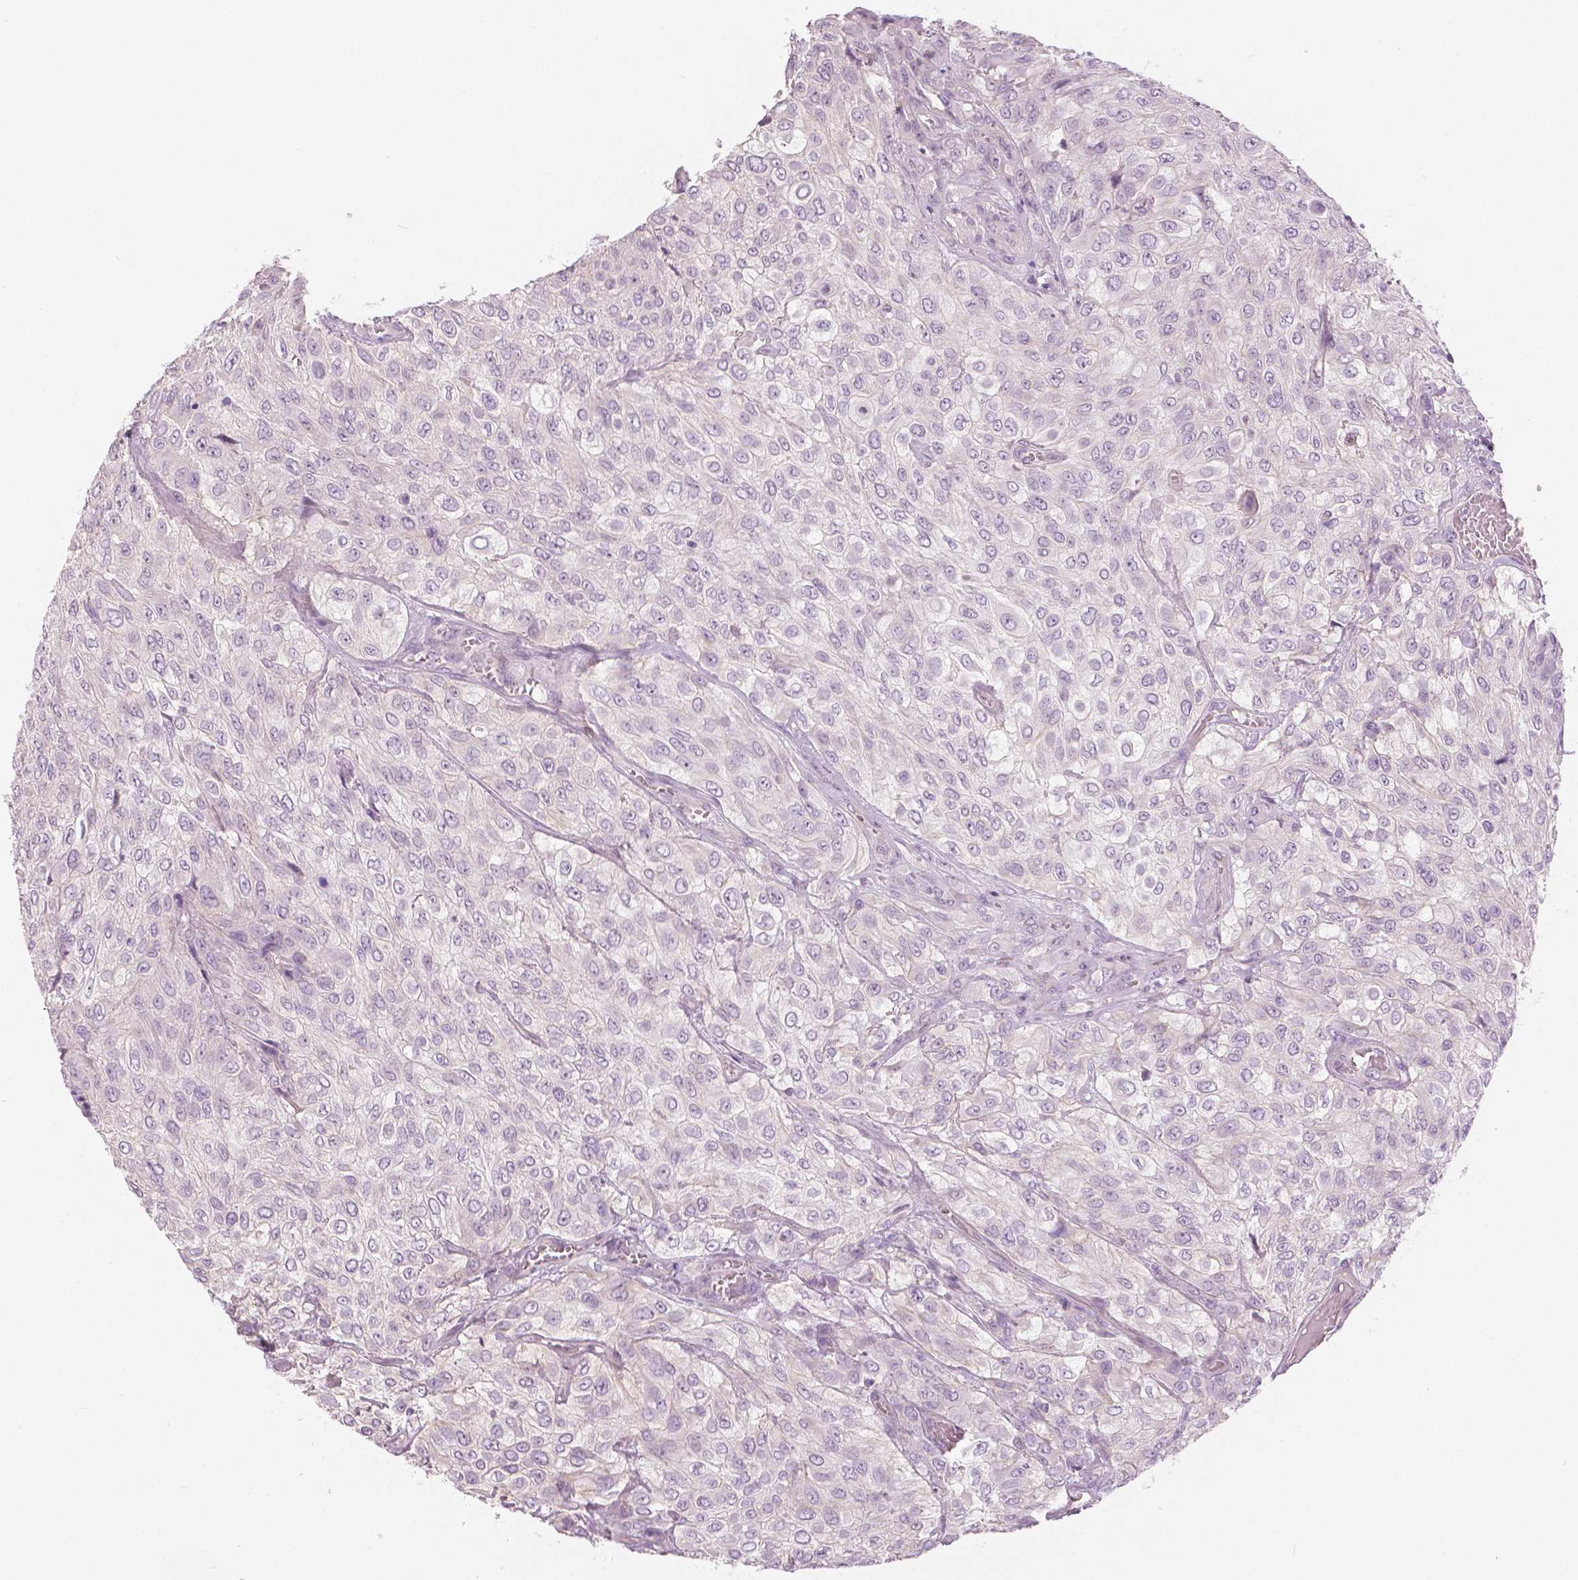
{"staining": {"intensity": "negative", "quantity": "none", "location": "none"}, "tissue": "urothelial cancer", "cell_type": "Tumor cells", "image_type": "cancer", "snomed": [{"axis": "morphology", "description": "Urothelial carcinoma, High grade"}, {"axis": "topography", "description": "Urinary bladder"}], "caption": "DAB (3,3'-diaminobenzidine) immunohistochemical staining of human urothelial carcinoma (high-grade) demonstrates no significant positivity in tumor cells.", "gene": "SLC24A1", "patient": {"sex": "male", "age": 57}}